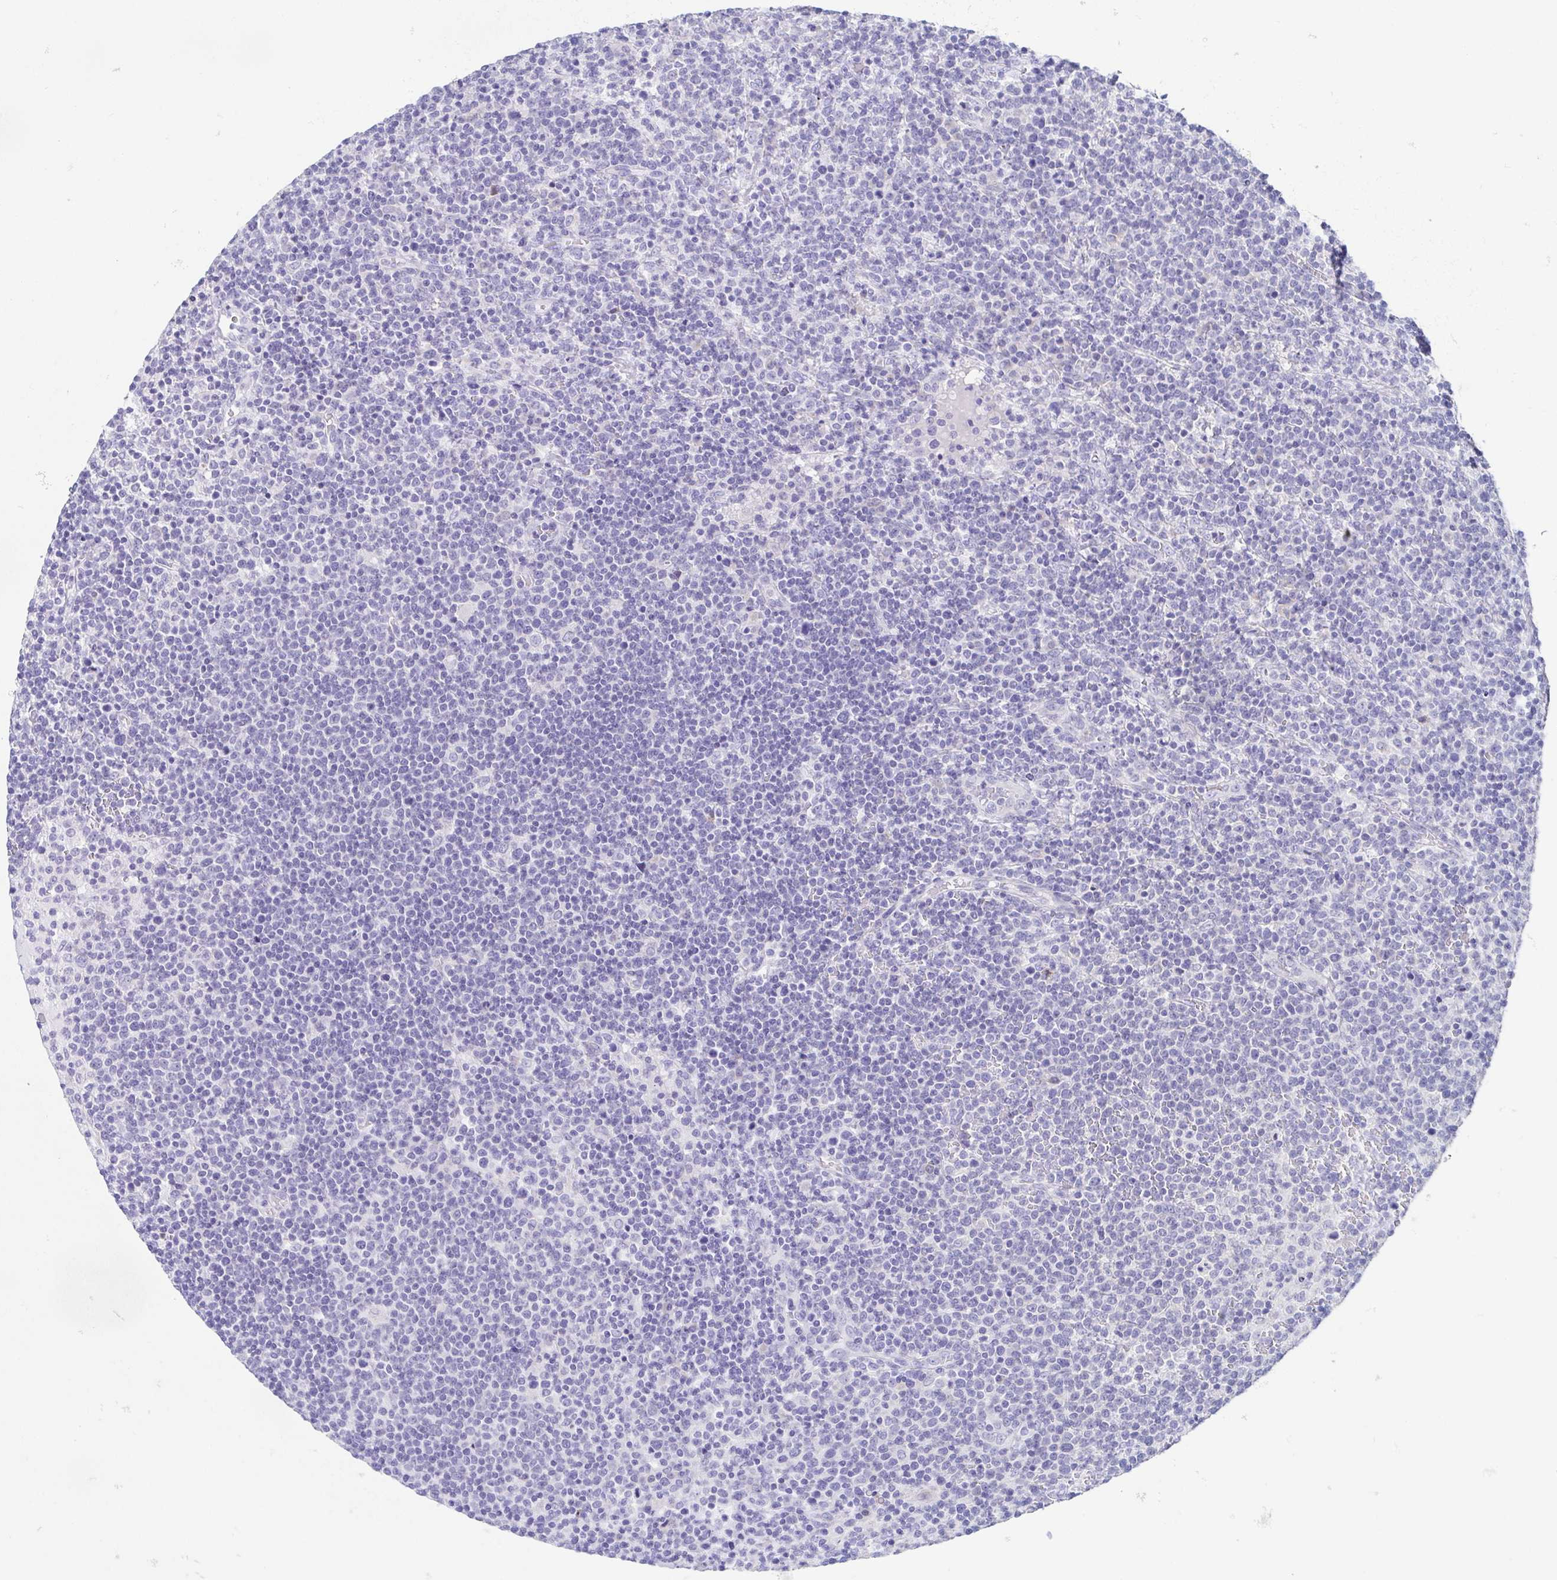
{"staining": {"intensity": "negative", "quantity": "none", "location": "none"}, "tissue": "lymphoma", "cell_type": "Tumor cells", "image_type": "cancer", "snomed": [{"axis": "morphology", "description": "Malignant lymphoma, non-Hodgkin's type, High grade"}, {"axis": "topography", "description": "Lymph node"}], "caption": "DAB immunohistochemical staining of lymphoma demonstrates no significant expression in tumor cells.", "gene": "RDH11", "patient": {"sex": "male", "age": 61}}